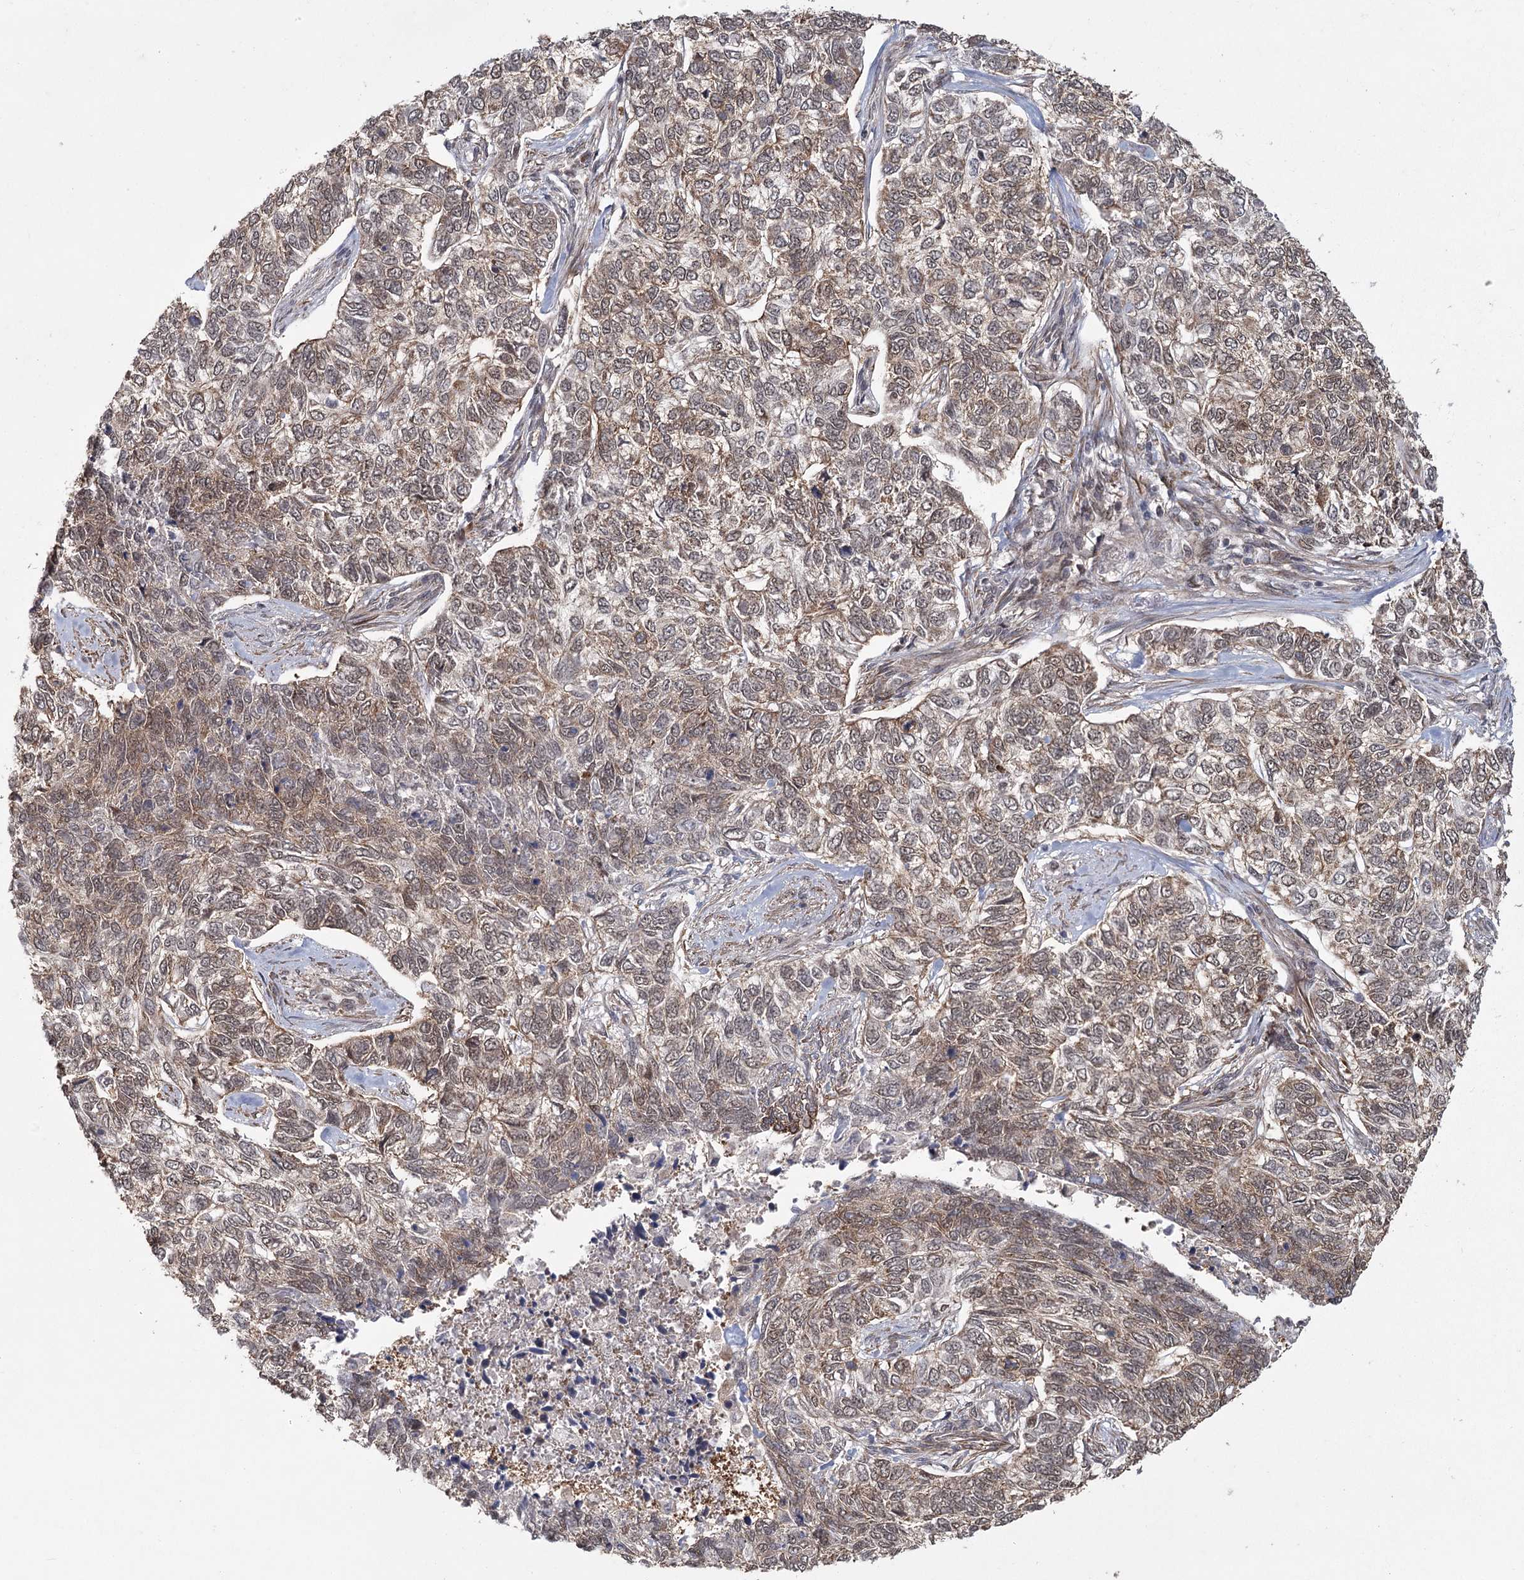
{"staining": {"intensity": "weak", "quantity": ">75%", "location": "cytoplasmic/membranous,nuclear"}, "tissue": "skin cancer", "cell_type": "Tumor cells", "image_type": "cancer", "snomed": [{"axis": "morphology", "description": "Basal cell carcinoma"}, {"axis": "topography", "description": "Skin"}], "caption": "The photomicrograph shows a brown stain indicating the presence of a protein in the cytoplasmic/membranous and nuclear of tumor cells in skin cancer.", "gene": "ZCCHC24", "patient": {"sex": "female", "age": 65}}